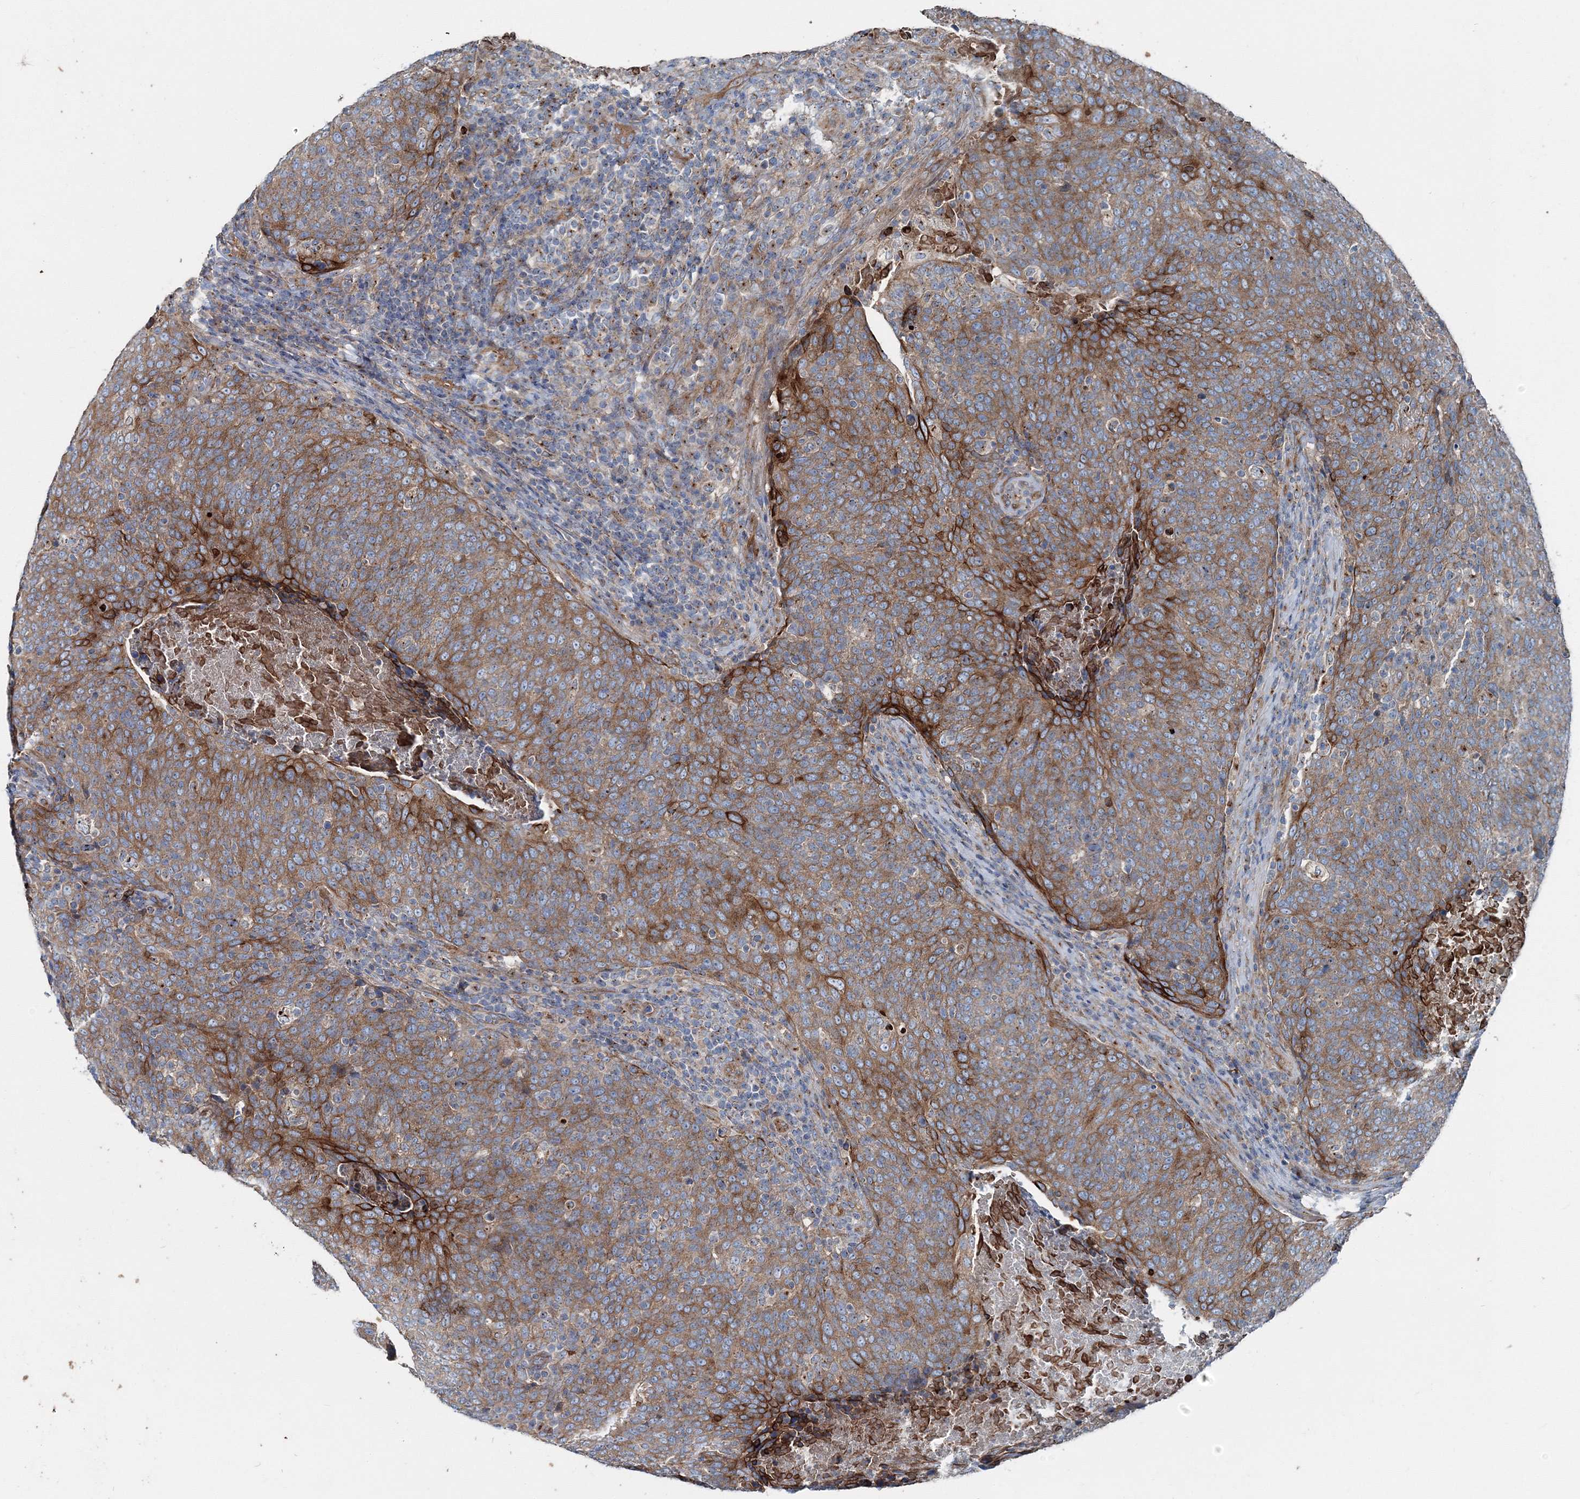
{"staining": {"intensity": "moderate", "quantity": ">75%", "location": "cytoplasmic/membranous"}, "tissue": "head and neck cancer", "cell_type": "Tumor cells", "image_type": "cancer", "snomed": [{"axis": "morphology", "description": "Squamous cell carcinoma, NOS"}, {"axis": "morphology", "description": "Squamous cell carcinoma, metastatic, NOS"}, {"axis": "topography", "description": "Lymph node"}, {"axis": "topography", "description": "Head-Neck"}], "caption": "Protein staining of head and neck cancer (metastatic squamous cell carcinoma) tissue displays moderate cytoplasmic/membranous positivity in approximately >75% of tumor cells. Nuclei are stained in blue.", "gene": "MPHOSPH9", "patient": {"sex": "male", "age": 62}}